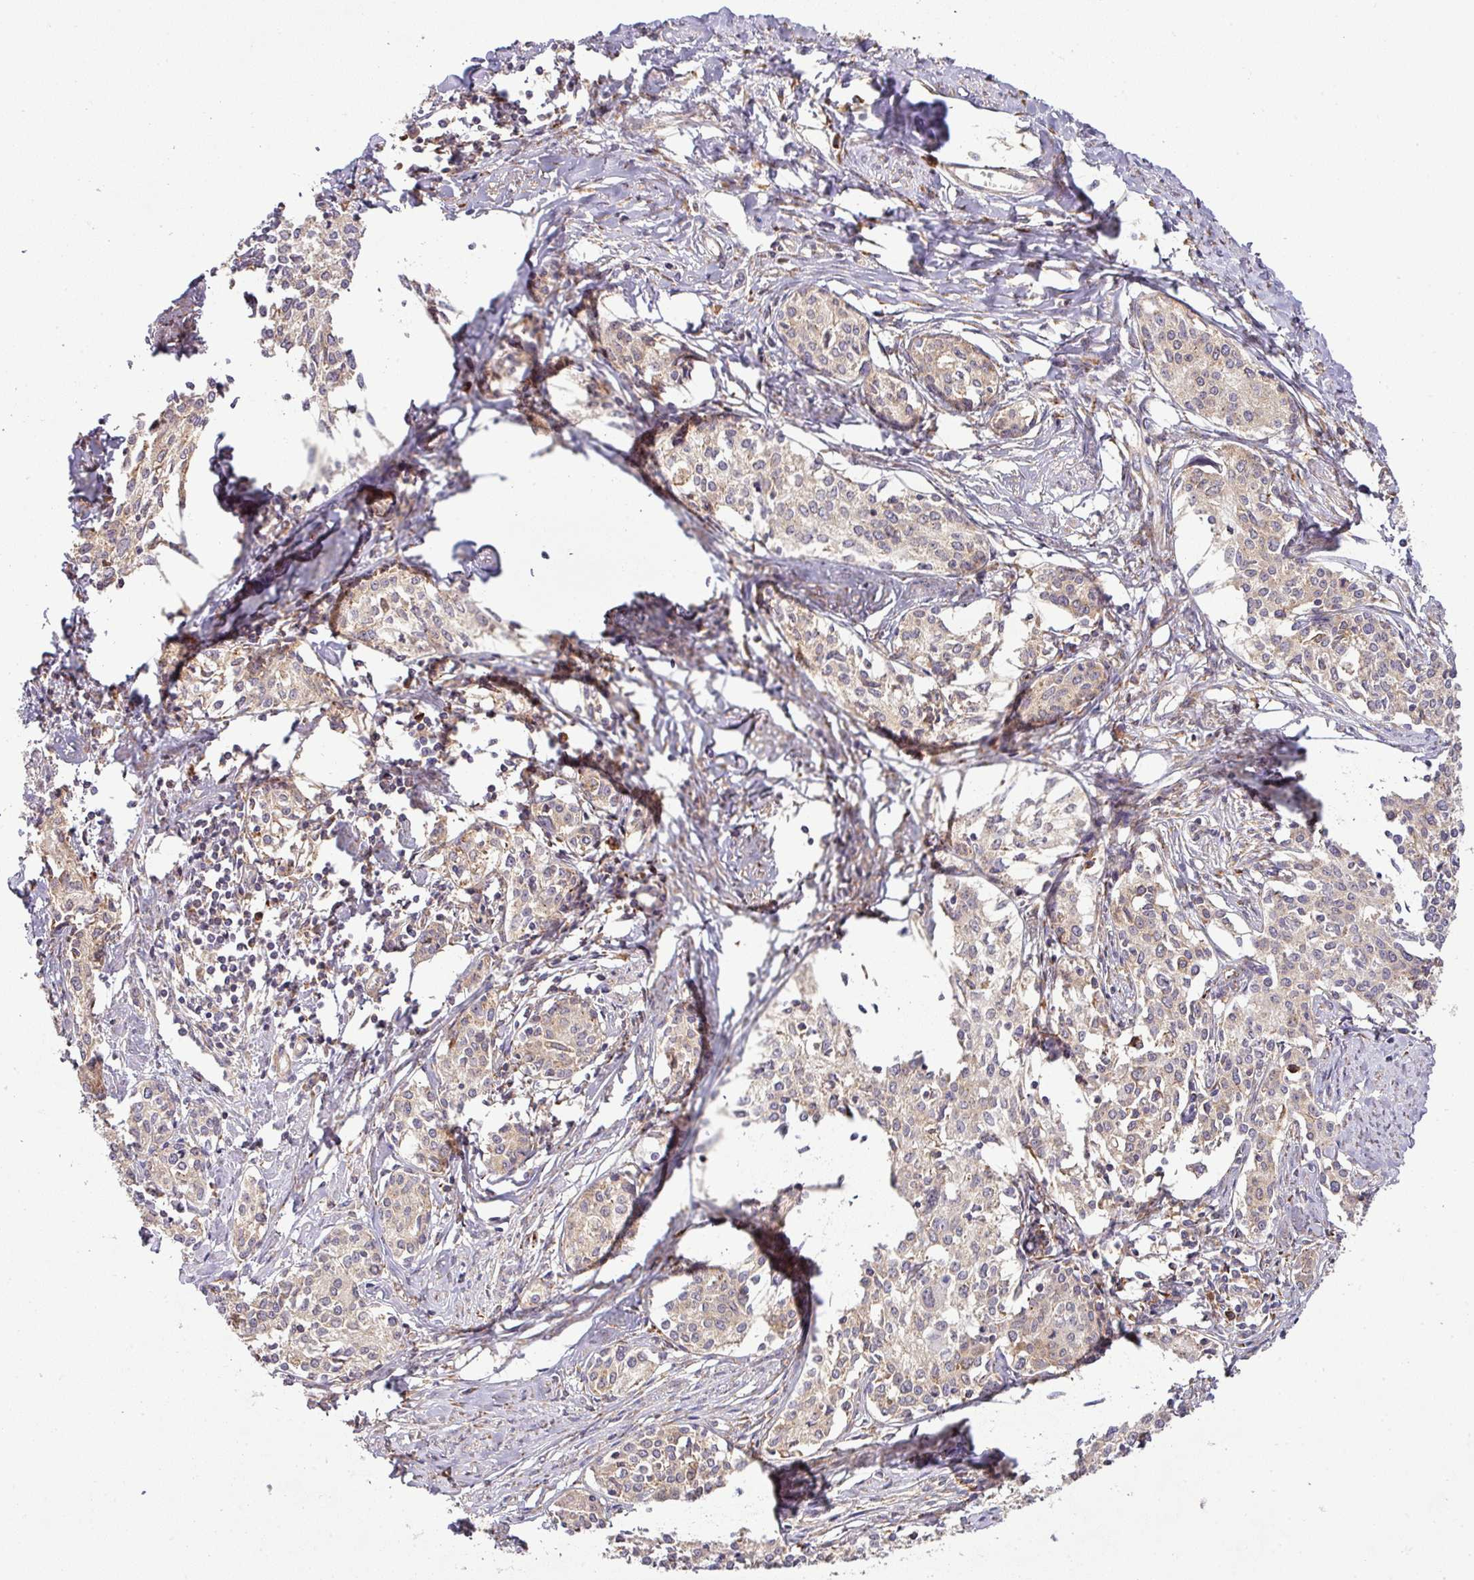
{"staining": {"intensity": "moderate", "quantity": "25%-75%", "location": "cytoplasmic/membranous"}, "tissue": "cervical cancer", "cell_type": "Tumor cells", "image_type": "cancer", "snomed": [{"axis": "morphology", "description": "Squamous cell carcinoma, NOS"}, {"axis": "morphology", "description": "Adenocarcinoma, NOS"}, {"axis": "topography", "description": "Cervix"}], "caption": "An immunohistochemistry image of neoplastic tissue is shown. Protein staining in brown labels moderate cytoplasmic/membranous positivity in cervical adenocarcinoma within tumor cells.", "gene": "GALP", "patient": {"sex": "female", "age": 52}}